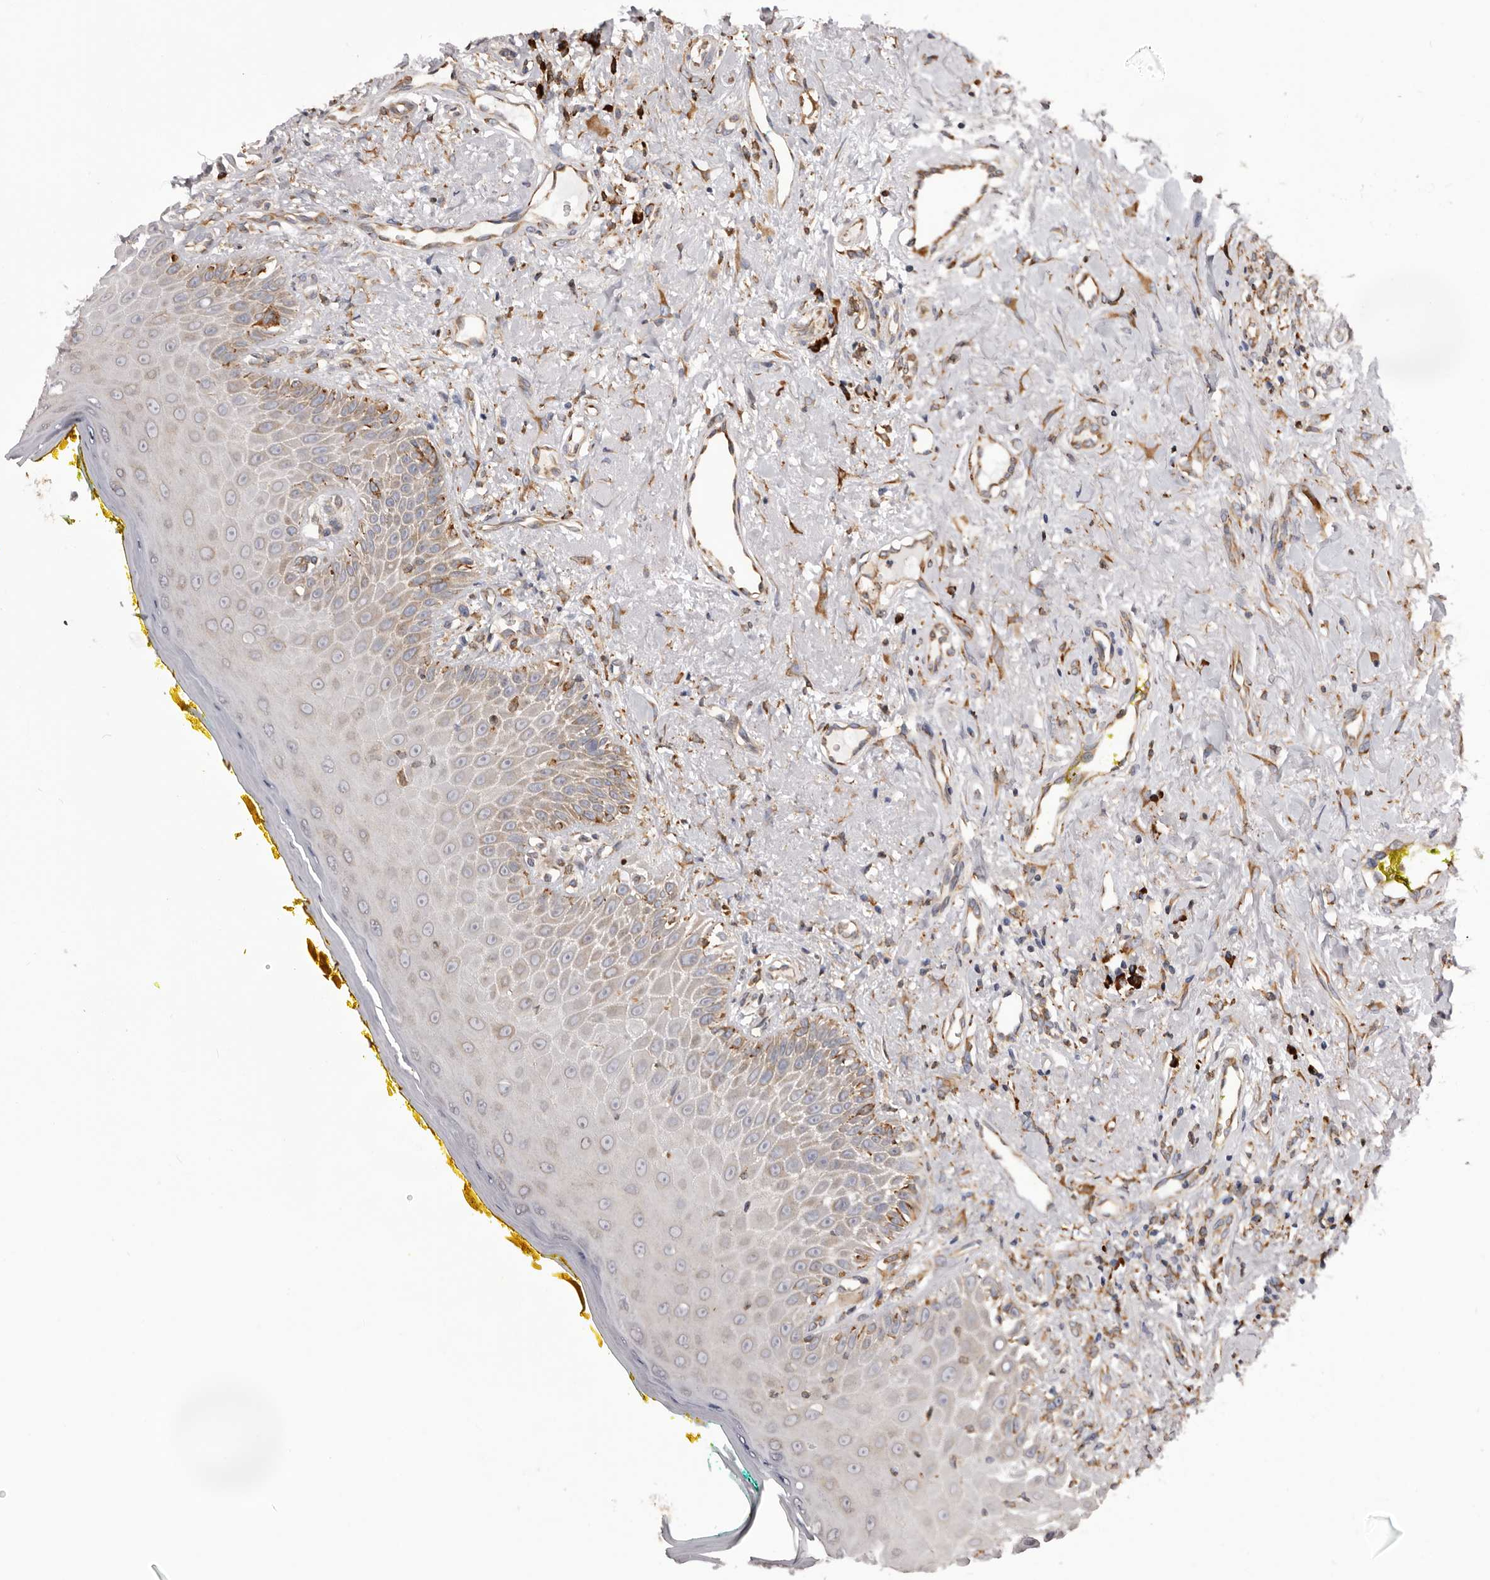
{"staining": {"intensity": "moderate", "quantity": "25%-75%", "location": "cytoplasmic/membranous"}, "tissue": "oral mucosa", "cell_type": "Squamous epithelial cells", "image_type": "normal", "snomed": [{"axis": "morphology", "description": "Normal tissue, NOS"}, {"axis": "topography", "description": "Oral tissue"}], "caption": "Protein positivity by immunohistochemistry shows moderate cytoplasmic/membranous expression in about 25%-75% of squamous epithelial cells in unremarkable oral mucosa.", "gene": "QRSL1", "patient": {"sex": "female", "age": 70}}